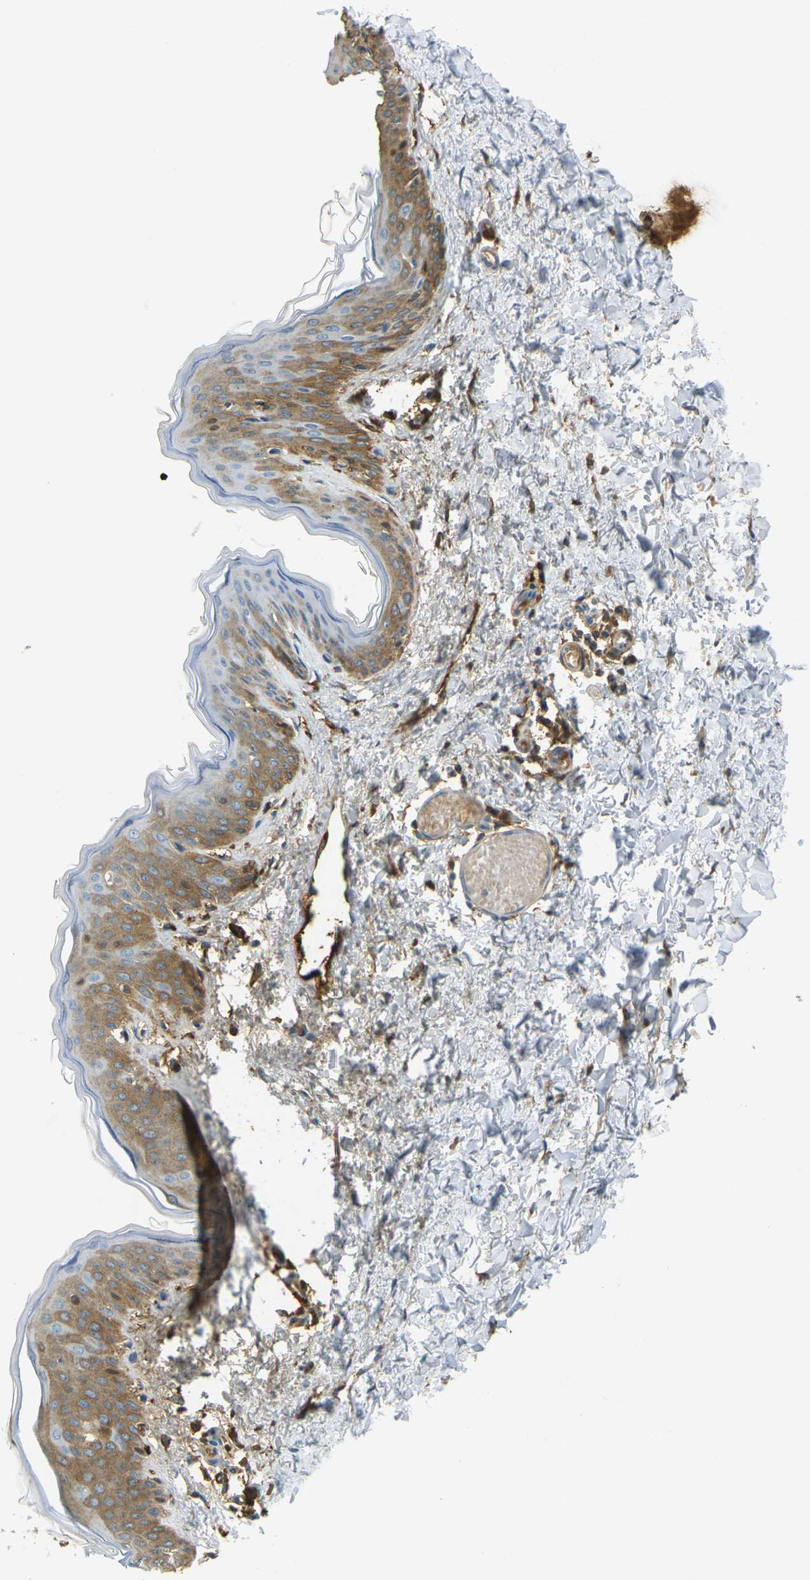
{"staining": {"intensity": "moderate", "quantity": ">75%", "location": "cytoplasmic/membranous"}, "tissue": "skin", "cell_type": "Fibroblasts", "image_type": "normal", "snomed": [{"axis": "morphology", "description": "Normal tissue, NOS"}, {"axis": "topography", "description": "Skin"}], "caption": "Fibroblasts display medium levels of moderate cytoplasmic/membranous staining in about >75% of cells in unremarkable skin.", "gene": "PLCD1", "patient": {"sex": "female", "age": 17}}